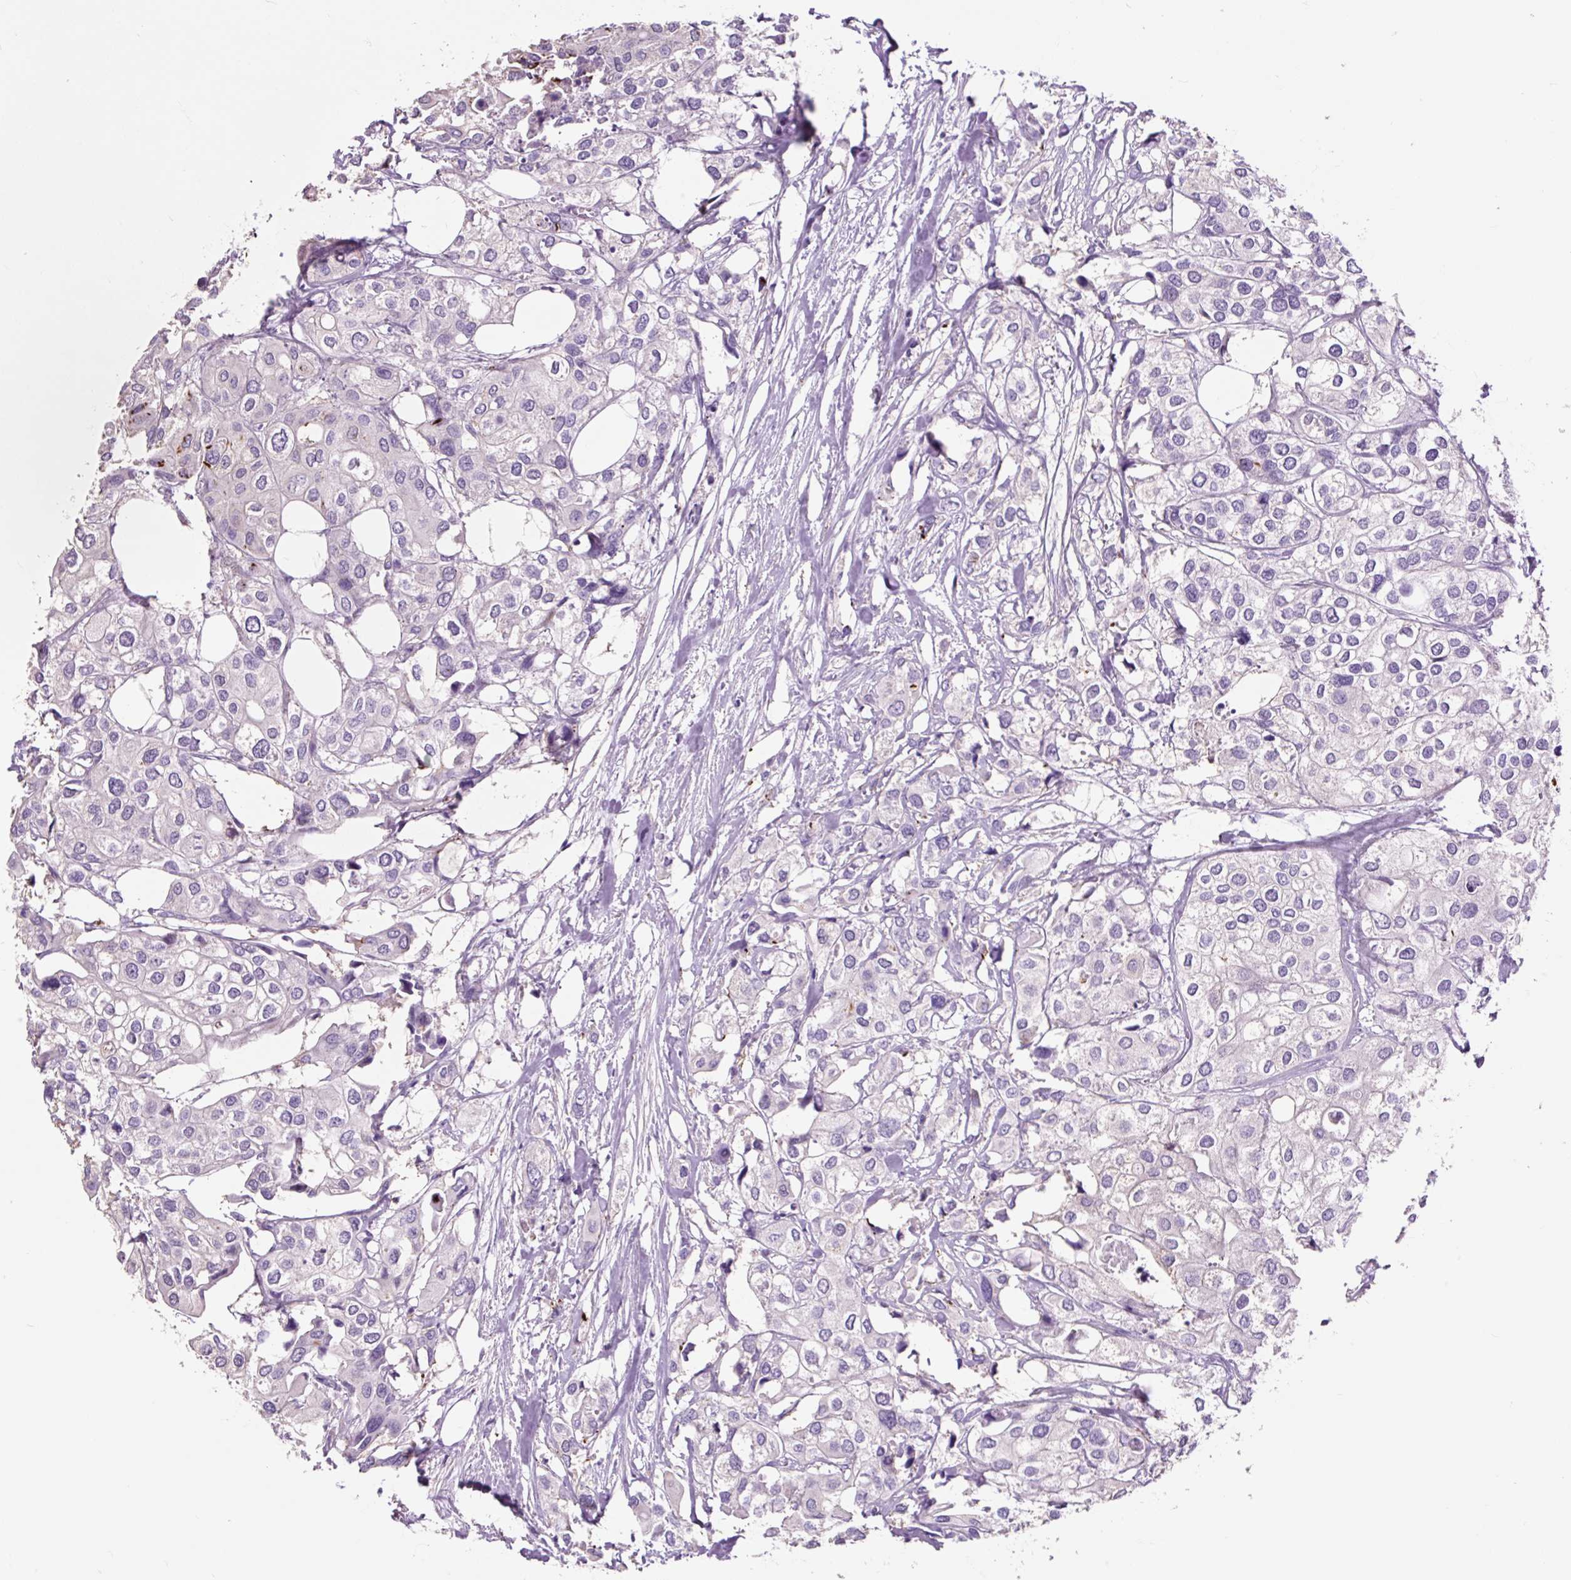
{"staining": {"intensity": "negative", "quantity": "none", "location": "none"}, "tissue": "urothelial cancer", "cell_type": "Tumor cells", "image_type": "cancer", "snomed": [{"axis": "morphology", "description": "Urothelial carcinoma, High grade"}, {"axis": "topography", "description": "Urinary bladder"}], "caption": "DAB immunohistochemical staining of human urothelial carcinoma (high-grade) reveals no significant expression in tumor cells. Brightfield microscopy of immunohistochemistry (IHC) stained with DAB (3,3'-diaminobenzidine) (brown) and hematoxylin (blue), captured at high magnification.", "gene": "OR10A7", "patient": {"sex": "male", "age": 64}}